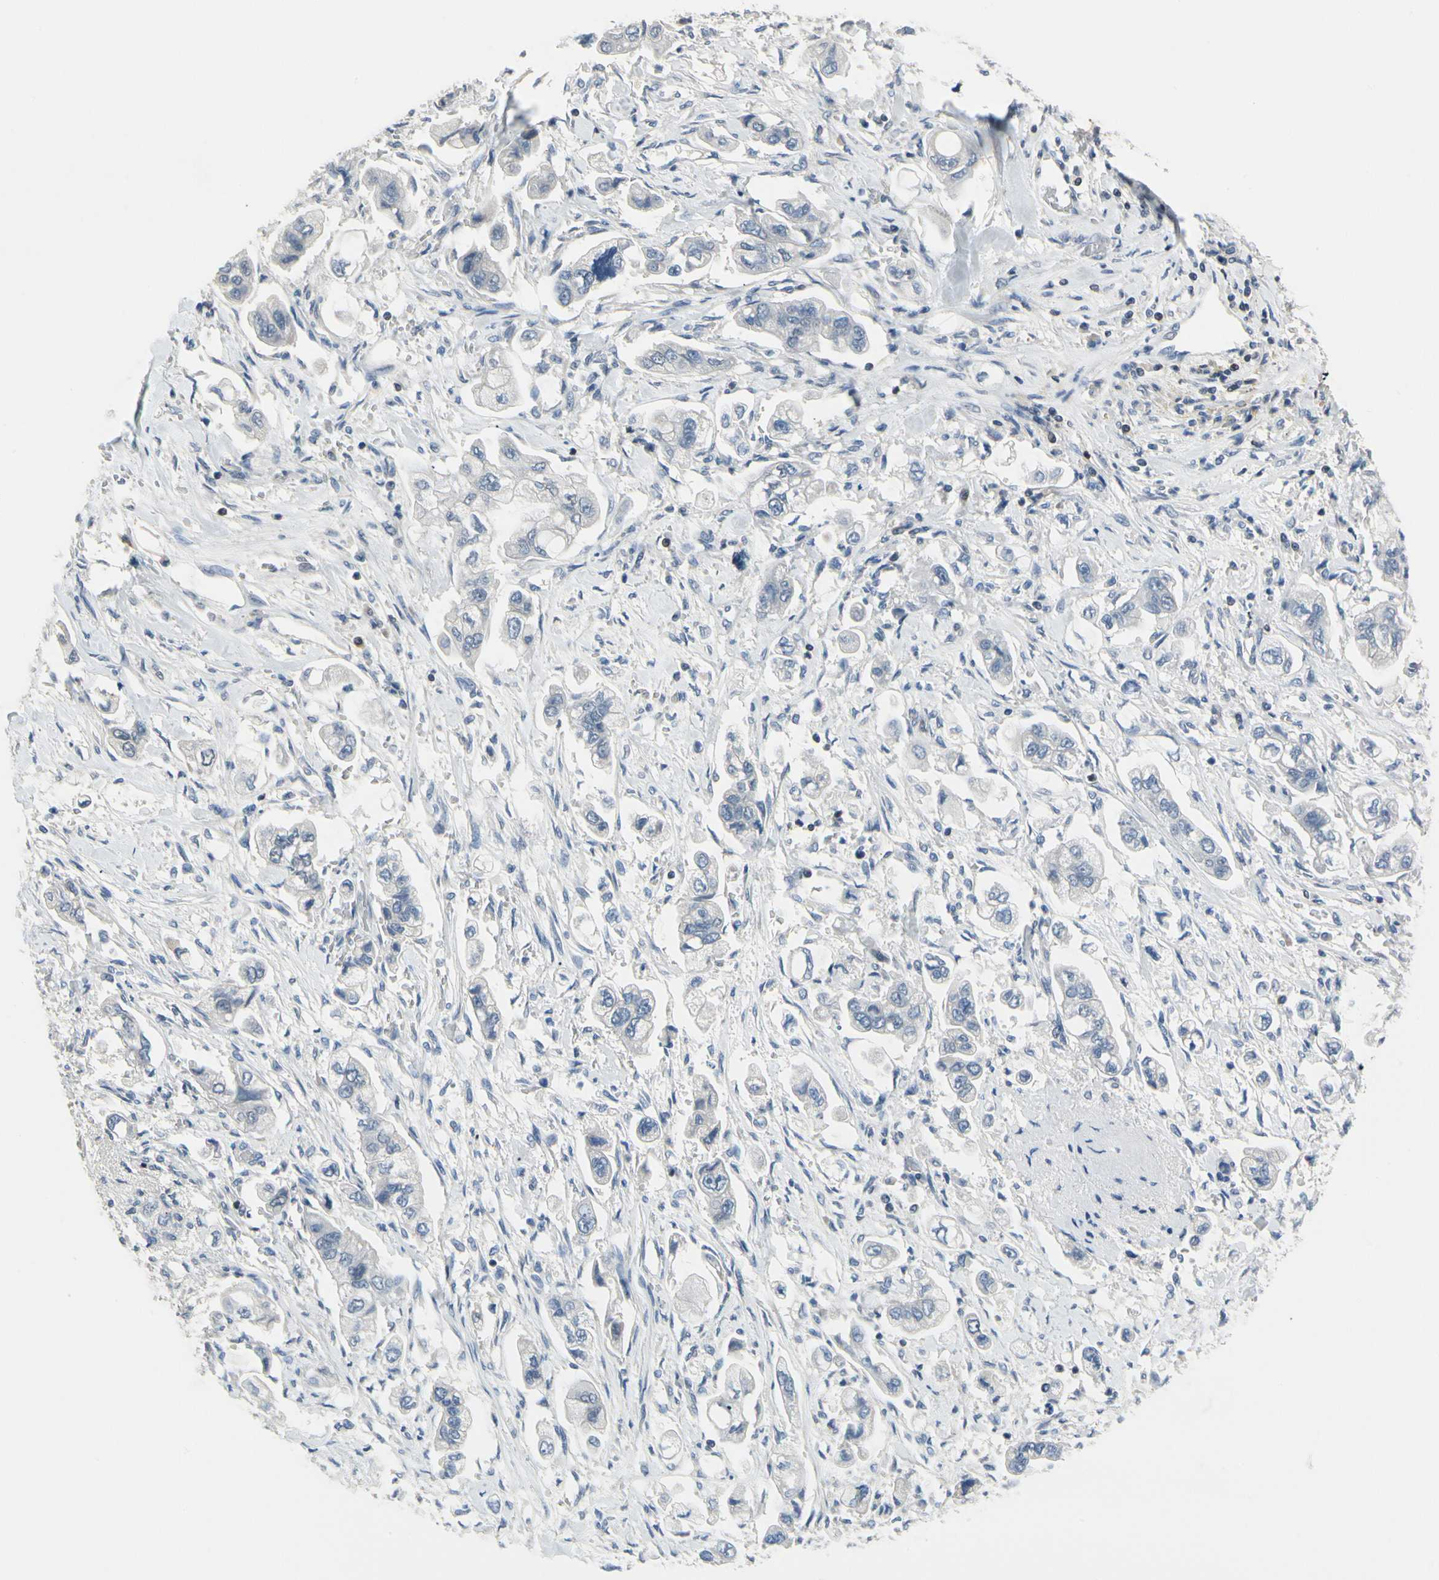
{"staining": {"intensity": "negative", "quantity": "none", "location": "none"}, "tissue": "stomach cancer", "cell_type": "Tumor cells", "image_type": "cancer", "snomed": [{"axis": "morphology", "description": "Adenocarcinoma, NOS"}, {"axis": "topography", "description": "Stomach"}], "caption": "DAB immunohistochemical staining of stomach adenocarcinoma shows no significant positivity in tumor cells.", "gene": "NFATC2", "patient": {"sex": "male", "age": 62}}